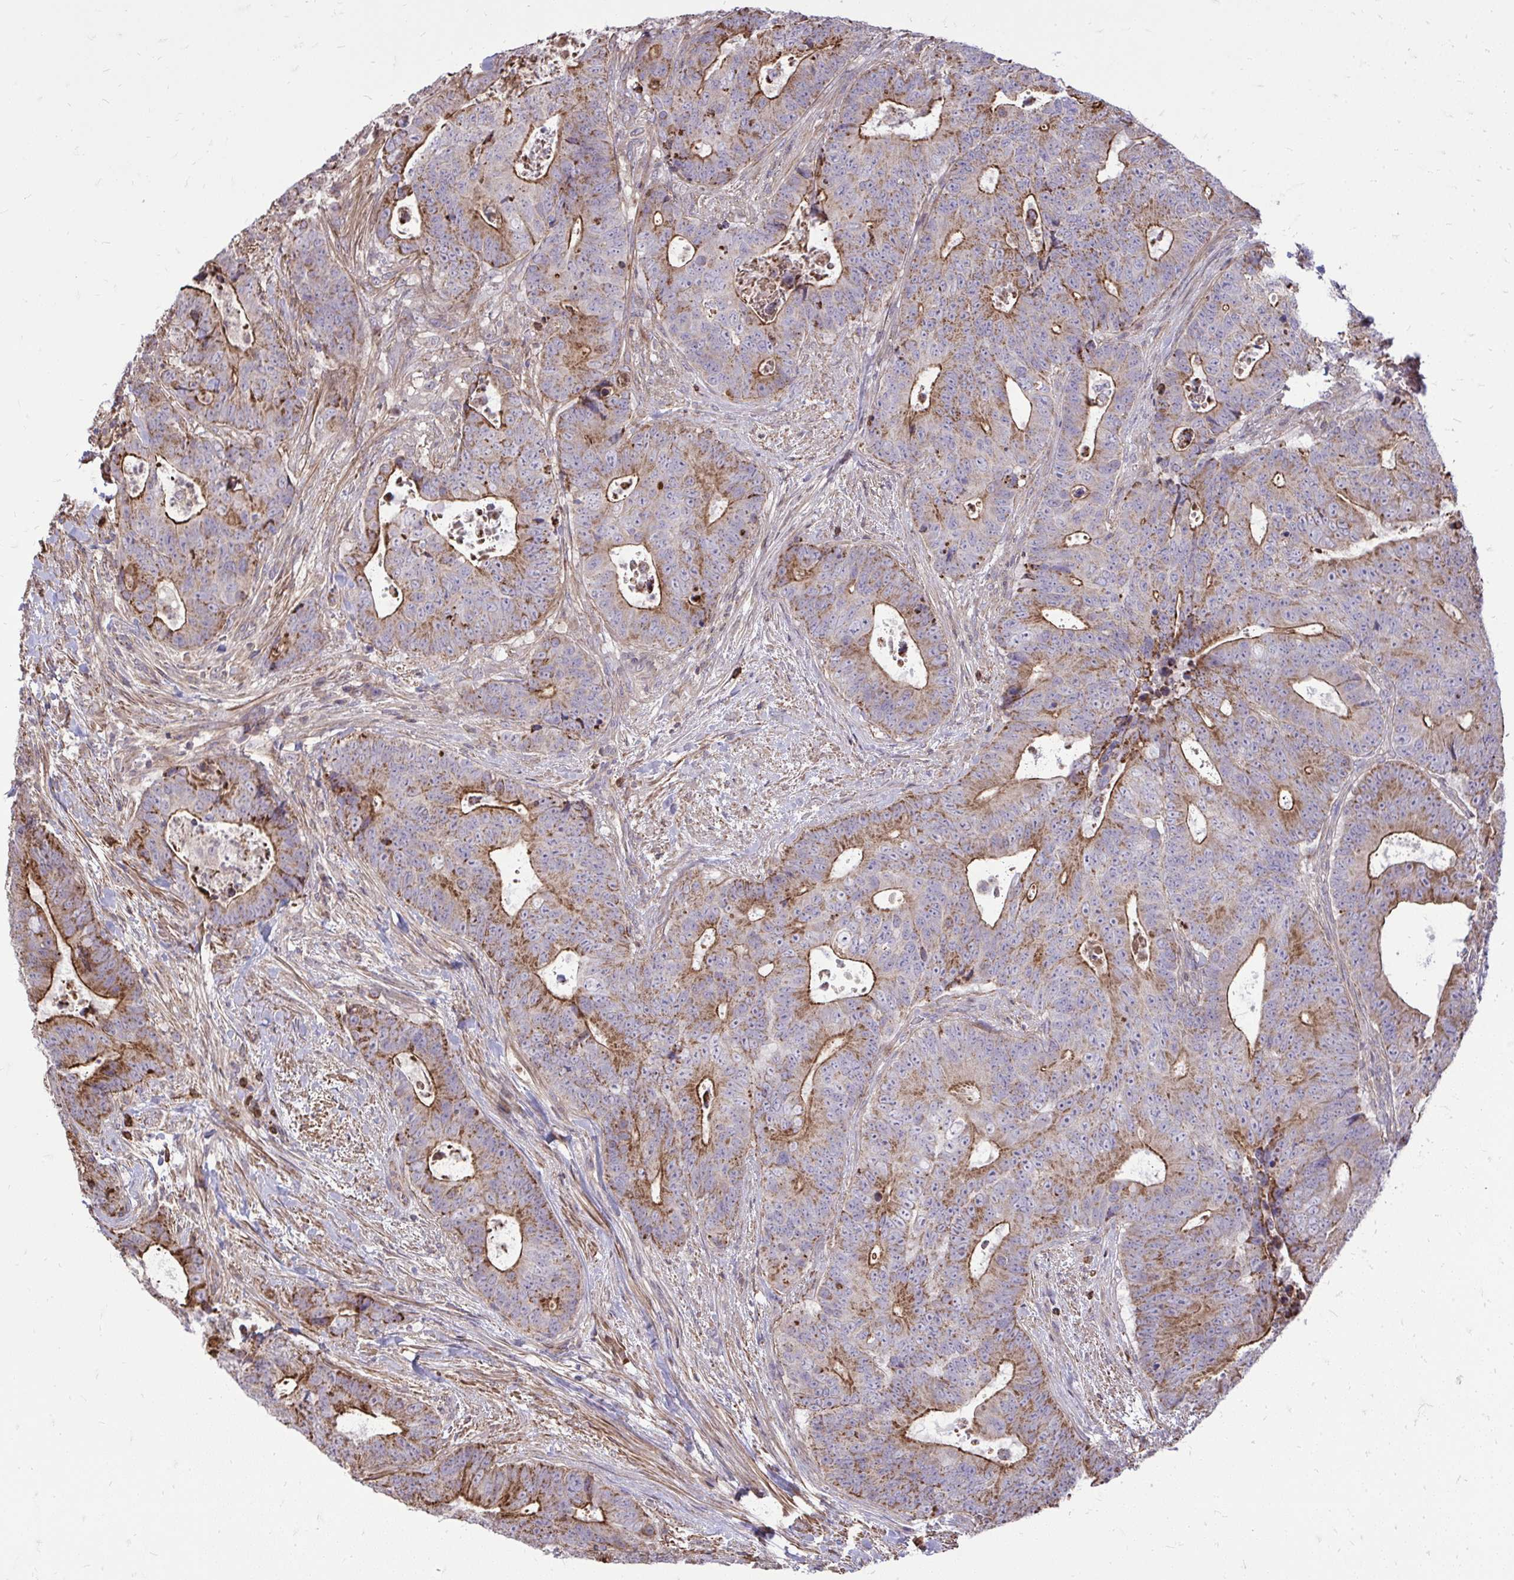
{"staining": {"intensity": "strong", "quantity": "25%-75%", "location": "cytoplasmic/membranous"}, "tissue": "colorectal cancer", "cell_type": "Tumor cells", "image_type": "cancer", "snomed": [{"axis": "morphology", "description": "Adenocarcinoma, NOS"}, {"axis": "topography", "description": "Colon"}], "caption": "Protein staining demonstrates strong cytoplasmic/membranous staining in about 25%-75% of tumor cells in colorectal cancer. (Brightfield microscopy of DAB IHC at high magnification).", "gene": "SLC7A5", "patient": {"sex": "female", "age": 48}}